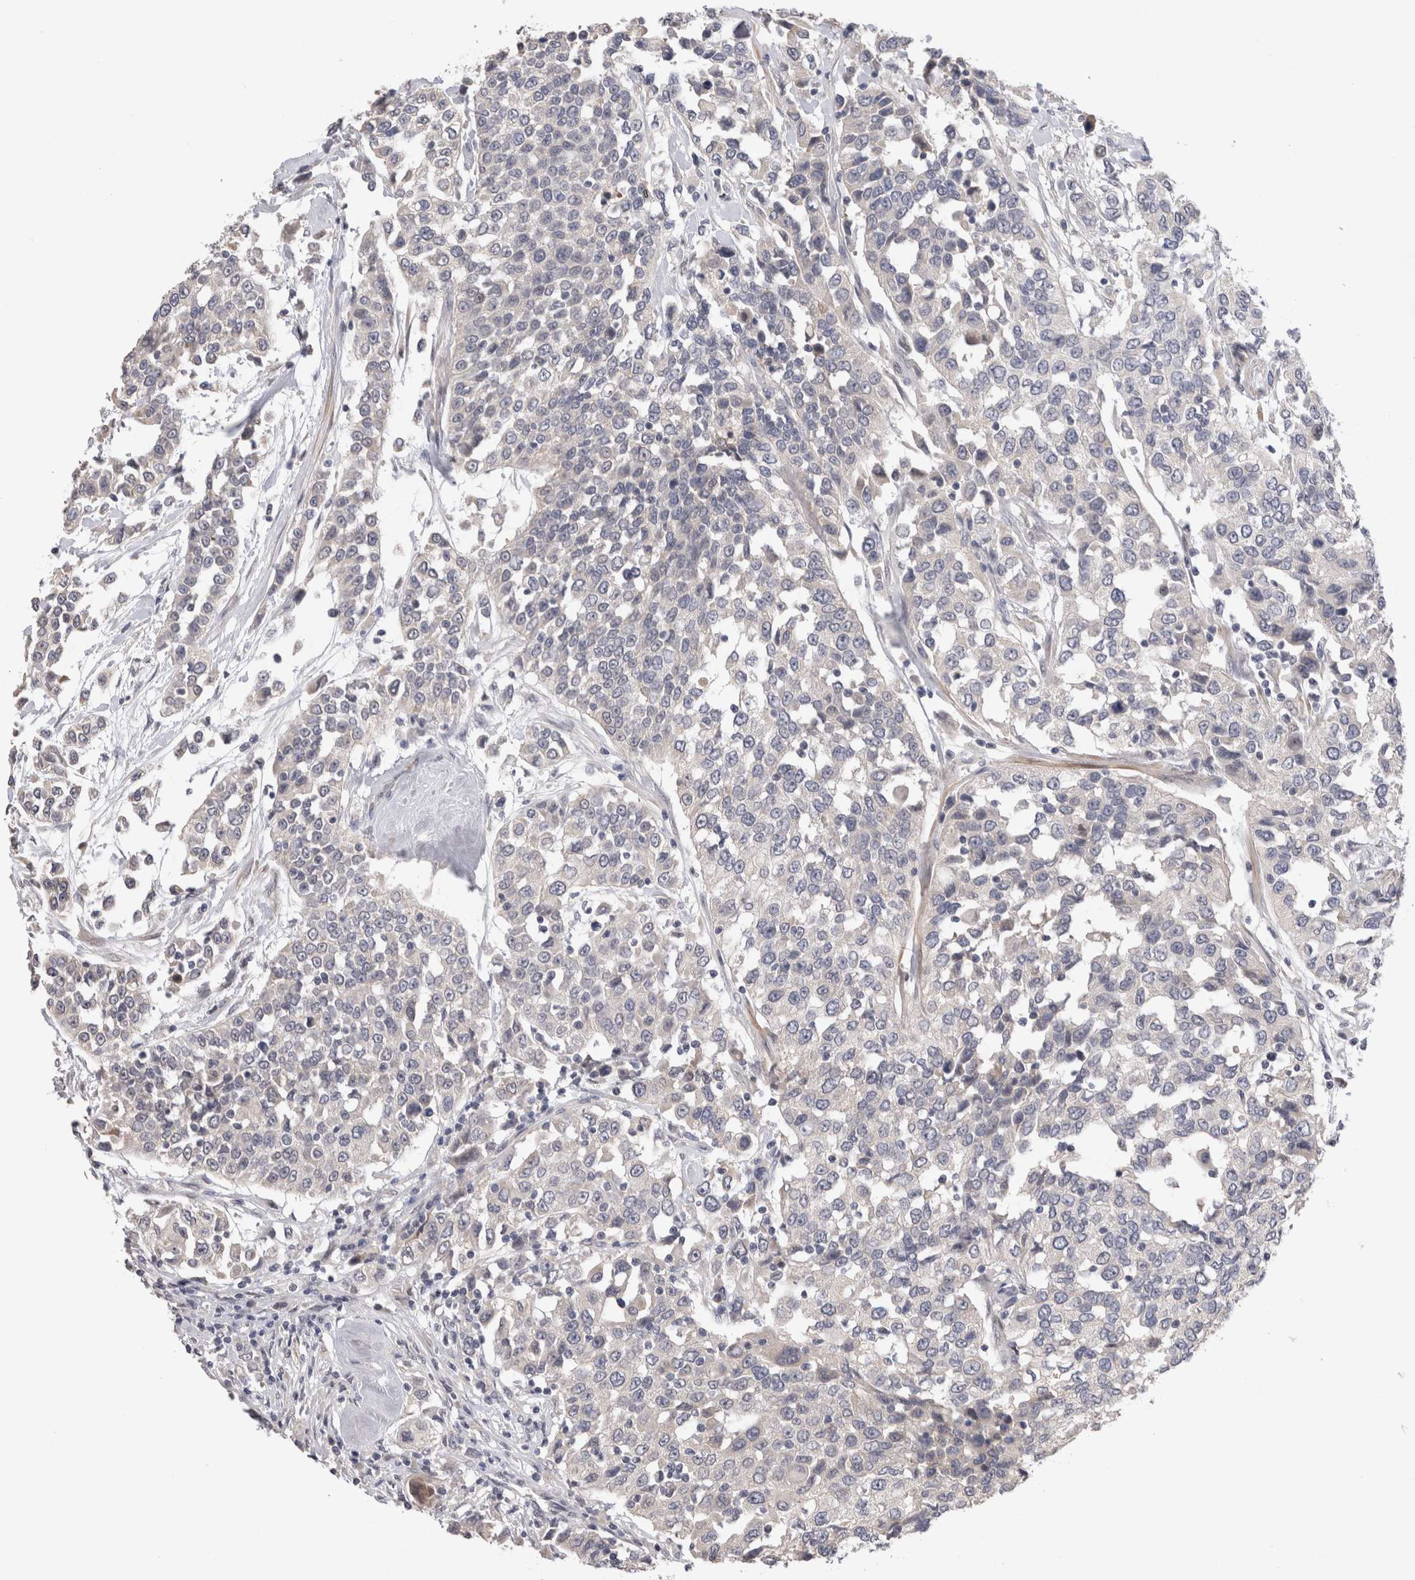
{"staining": {"intensity": "negative", "quantity": "none", "location": "none"}, "tissue": "urothelial cancer", "cell_type": "Tumor cells", "image_type": "cancer", "snomed": [{"axis": "morphology", "description": "Urothelial carcinoma, High grade"}, {"axis": "topography", "description": "Urinary bladder"}], "caption": "Immunohistochemistry (IHC) photomicrograph of neoplastic tissue: human urothelial cancer stained with DAB reveals no significant protein positivity in tumor cells.", "gene": "CRYBG1", "patient": {"sex": "female", "age": 80}}